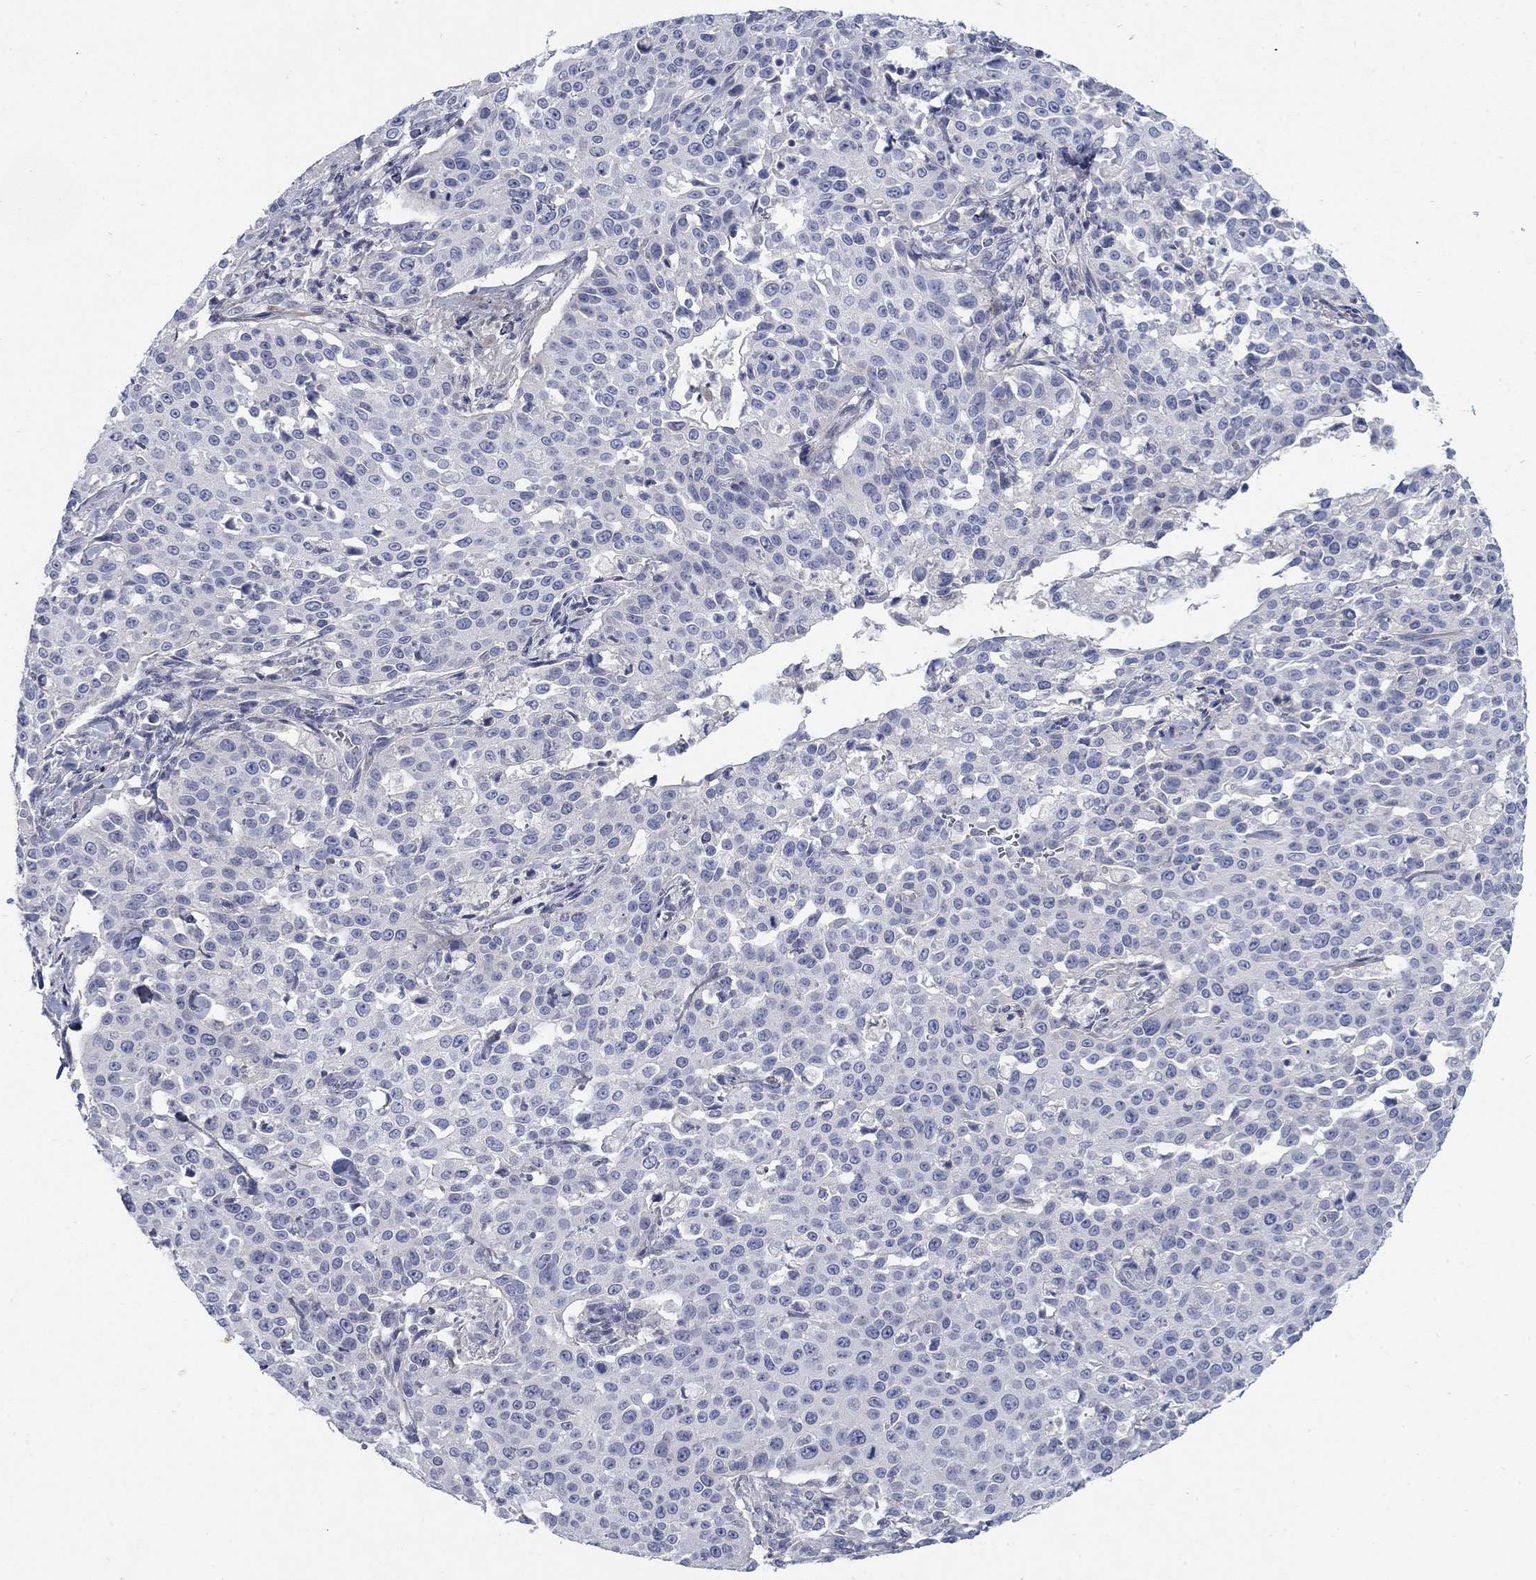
{"staining": {"intensity": "negative", "quantity": "none", "location": "none"}, "tissue": "cervical cancer", "cell_type": "Tumor cells", "image_type": "cancer", "snomed": [{"axis": "morphology", "description": "Squamous cell carcinoma, NOS"}, {"axis": "topography", "description": "Cervix"}], "caption": "Immunohistochemical staining of squamous cell carcinoma (cervical) shows no significant expression in tumor cells.", "gene": "TMEM249", "patient": {"sex": "female", "age": 26}}